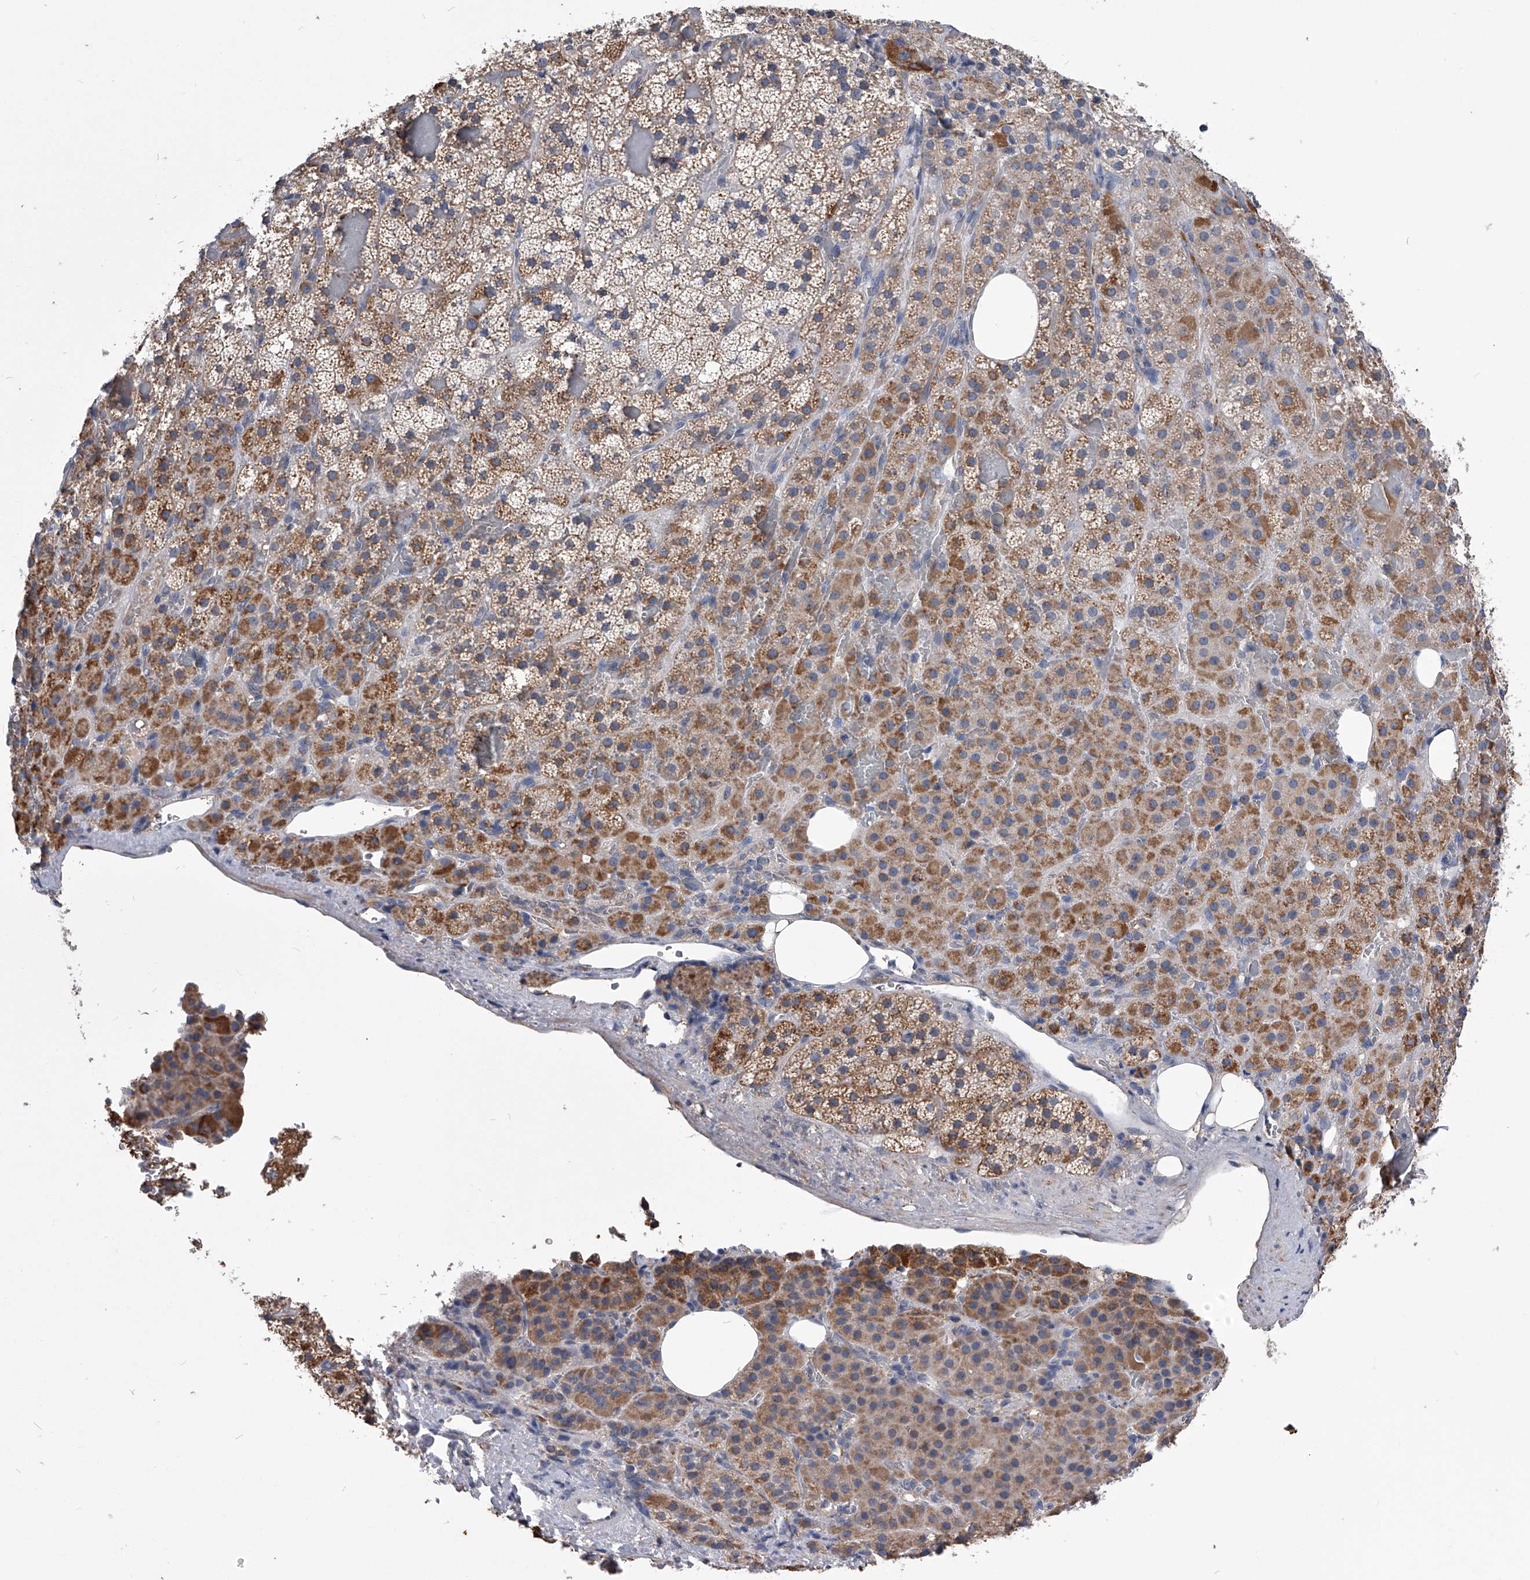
{"staining": {"intensity": "moderate", "quantity": ">75%", "location": "cytoplasmic/membranous"}, "tissue": "adrenal gland", "cell_type": "Glandular cells", "image_type": "normal", "snomed": [{"axis": "morphology", "description": "Normal tissue, NOS"}, {"axis": "topography", "description": "Adrenal gland"}], "caption": "Protein staining by IHC demonstrates moderate cytoplasmic/membranous positivity in approximately >75% of glandular cells in normal adrenal gland. (Stains: DAB in brown, nuclei in blue, Microscopy: brightfield microscopy at high magnification).", "gene": "OAT", "patient": {"sex": "female", "age": 59}}